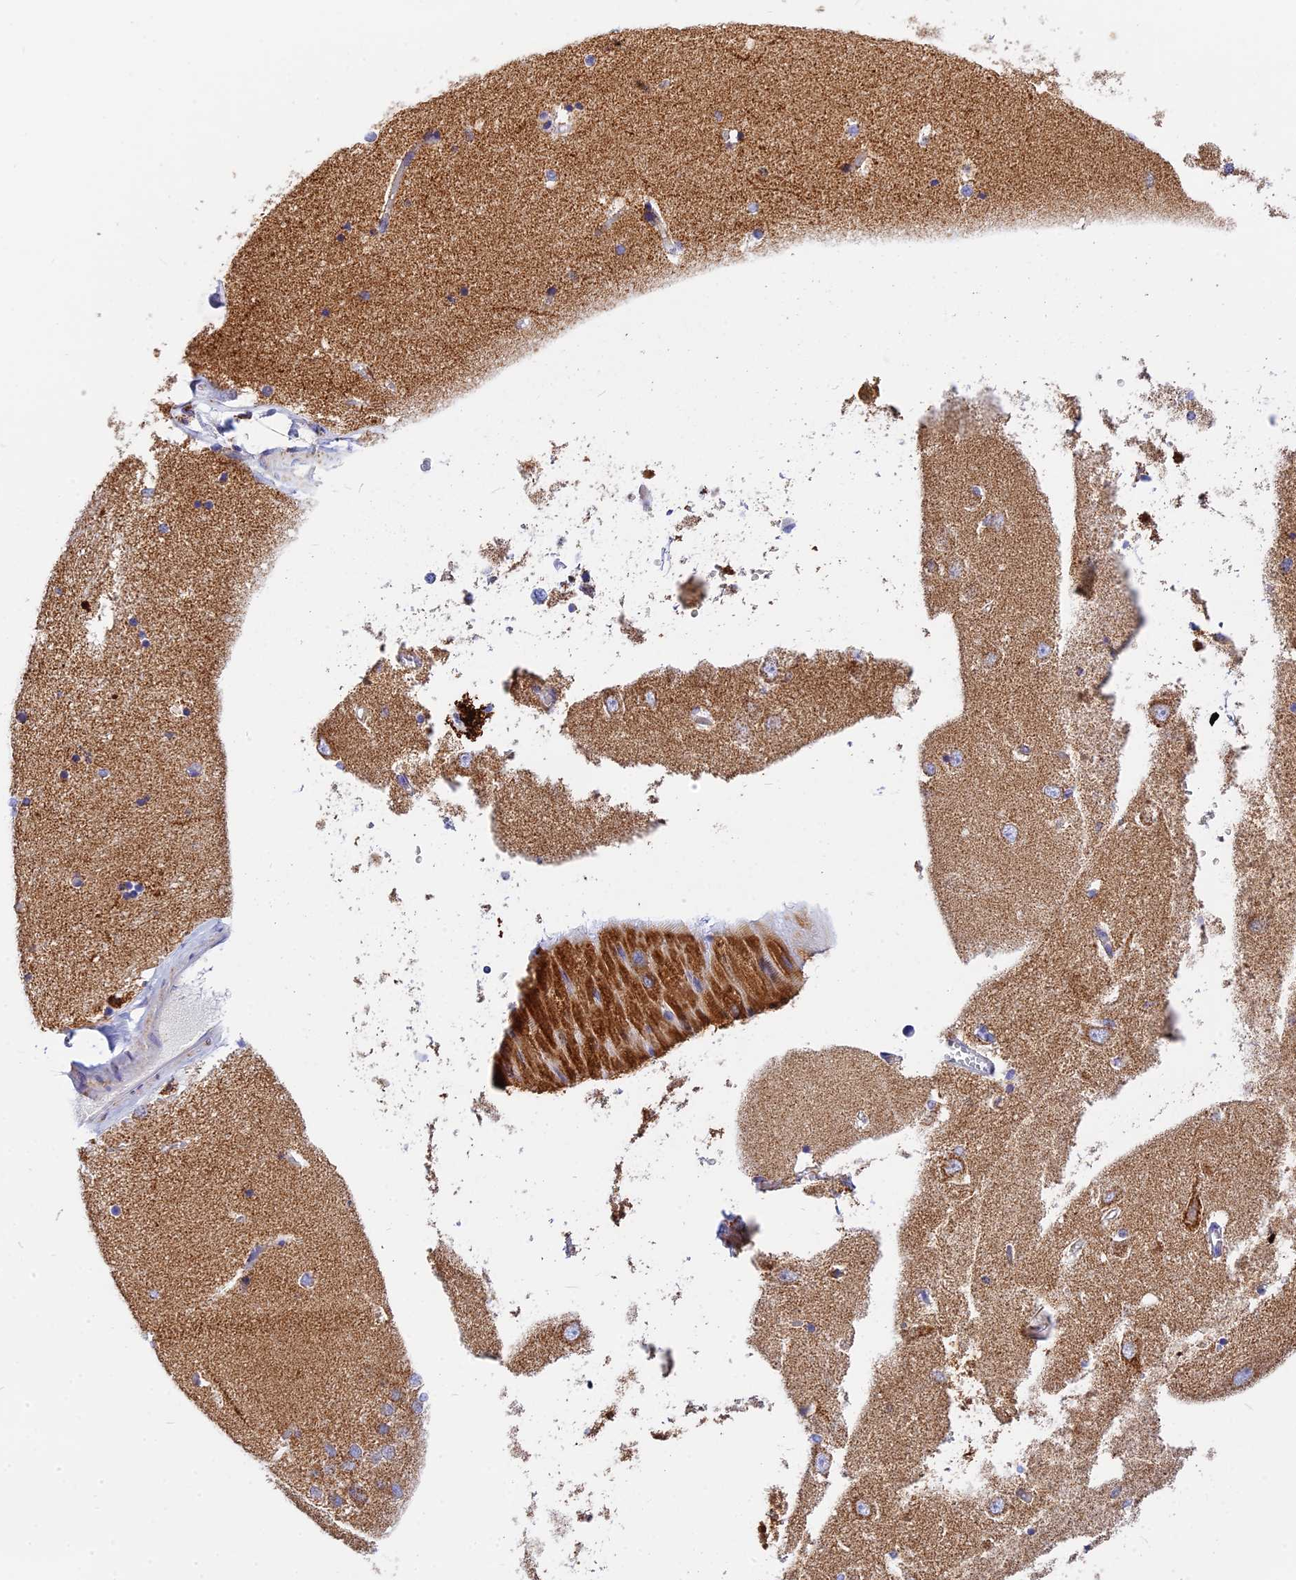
{"staining": {"intensity": "weak", "quantity": "<25%", "location": "cytoplasmic/membranous"}, "tissue": "hippocampus", "cell_type": "Glial cells", "image_type": "normal", "snomed": [{"axis": "morphology", "description": "Normal tissue, NOS"}, {"axis": "topography", "description": "Hippocampus"}], "caption": "An immunohistochemistry (IHC) histopathology image of normal hippocampus is shown. There is no staining in glial cells of hippocampus.", "gene": "VDAC2", "patient": {"sex": "female", "age": 52}}